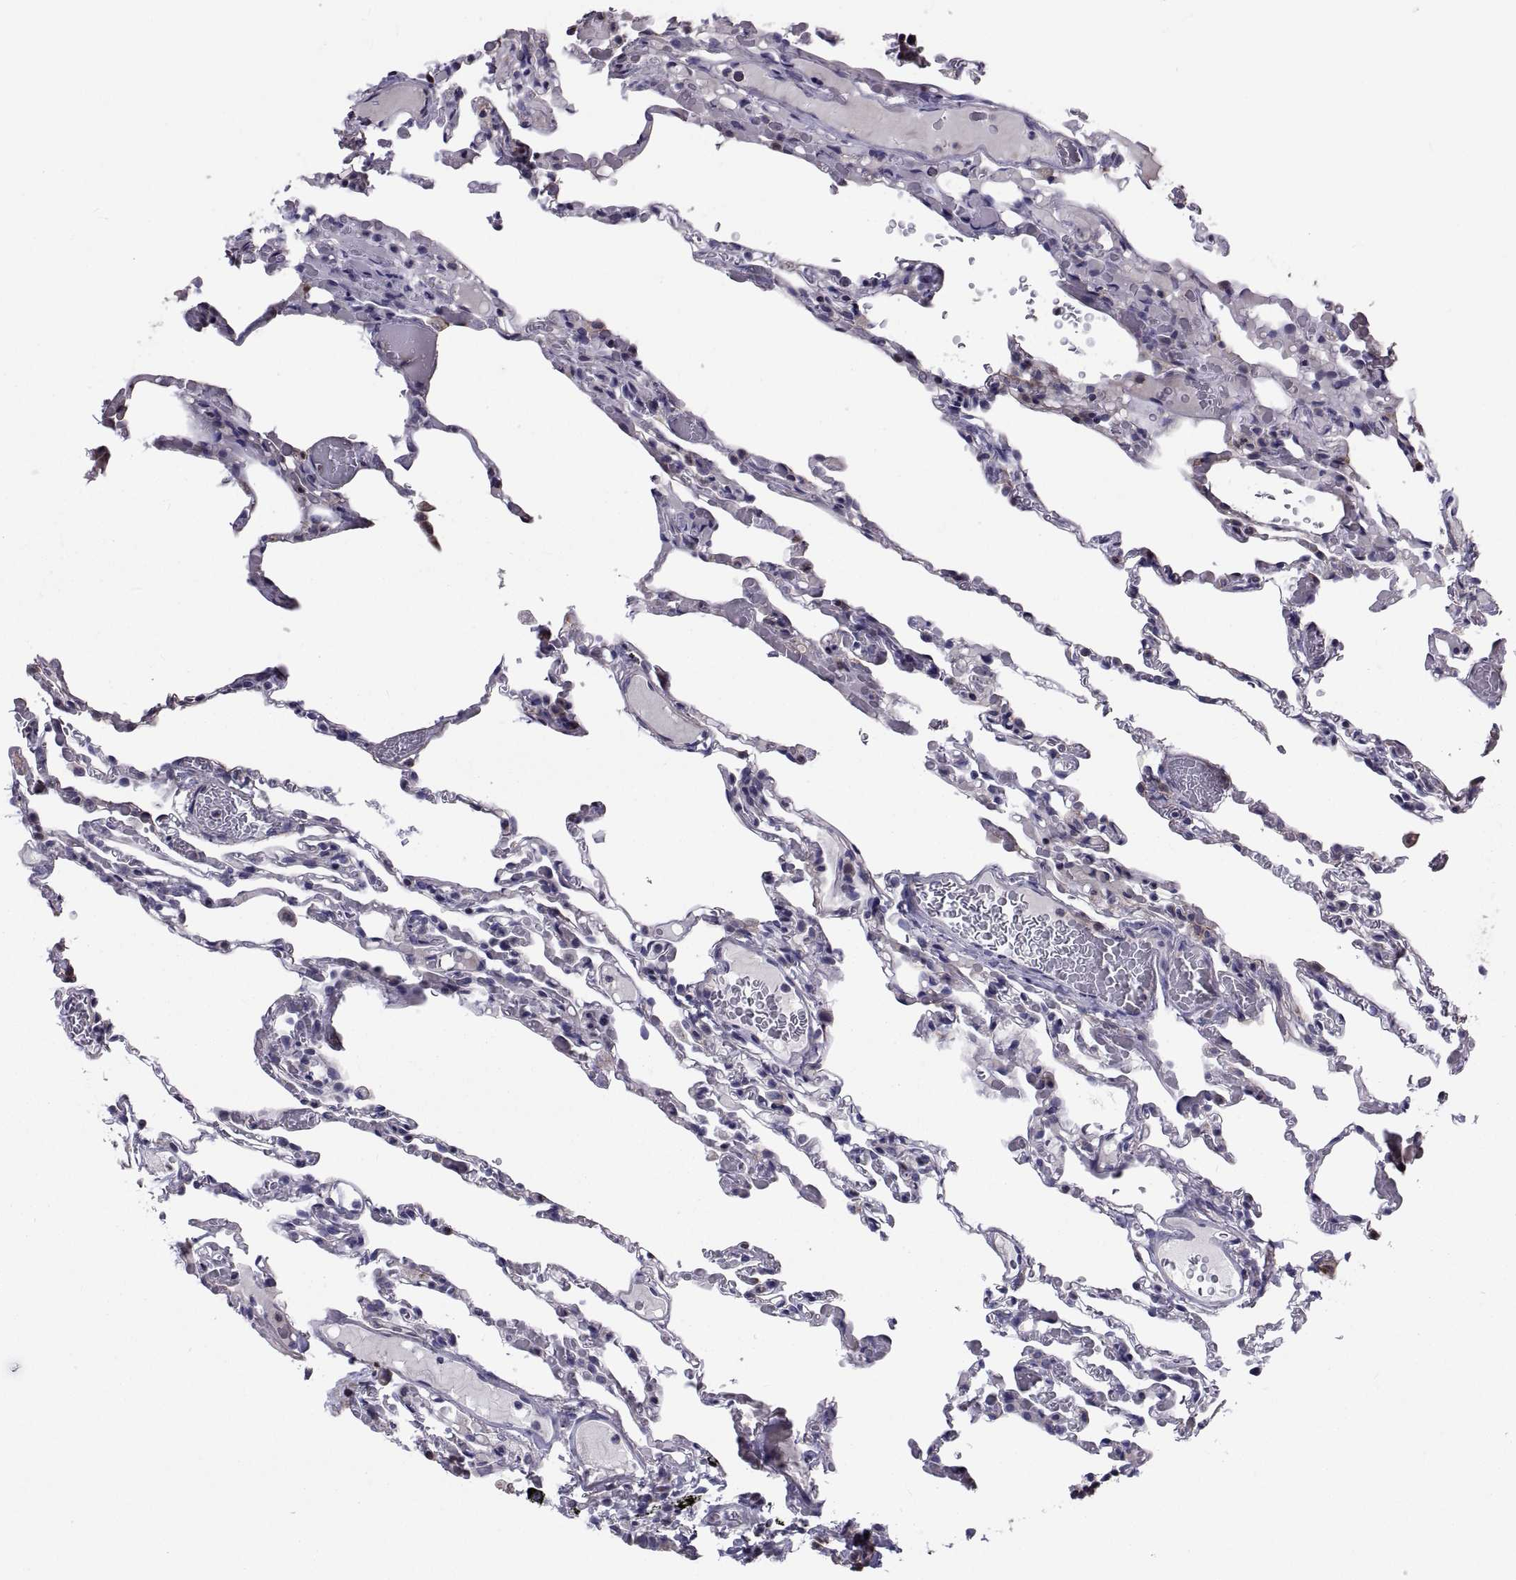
{"staining": {"intensity": "negative", "quantity": "none", "location": "none"}, "tissue": "lung", "cell_type": "Alveolar cells", "image_type": "normal", "snomed": [{"axis": "morphology", "description": "Normal tissue, NOS"}, {"axis": "topography", "description": "Lung"}], "caption": "This micrograph is of unremarkable lung stained with immunohistochemistry to label a protein in brown with the nuclei are counter-stained blue. There is no expression in alveolar cells.", "gene": "ANO1", "patient": {"sex": "female", "age": 43}}